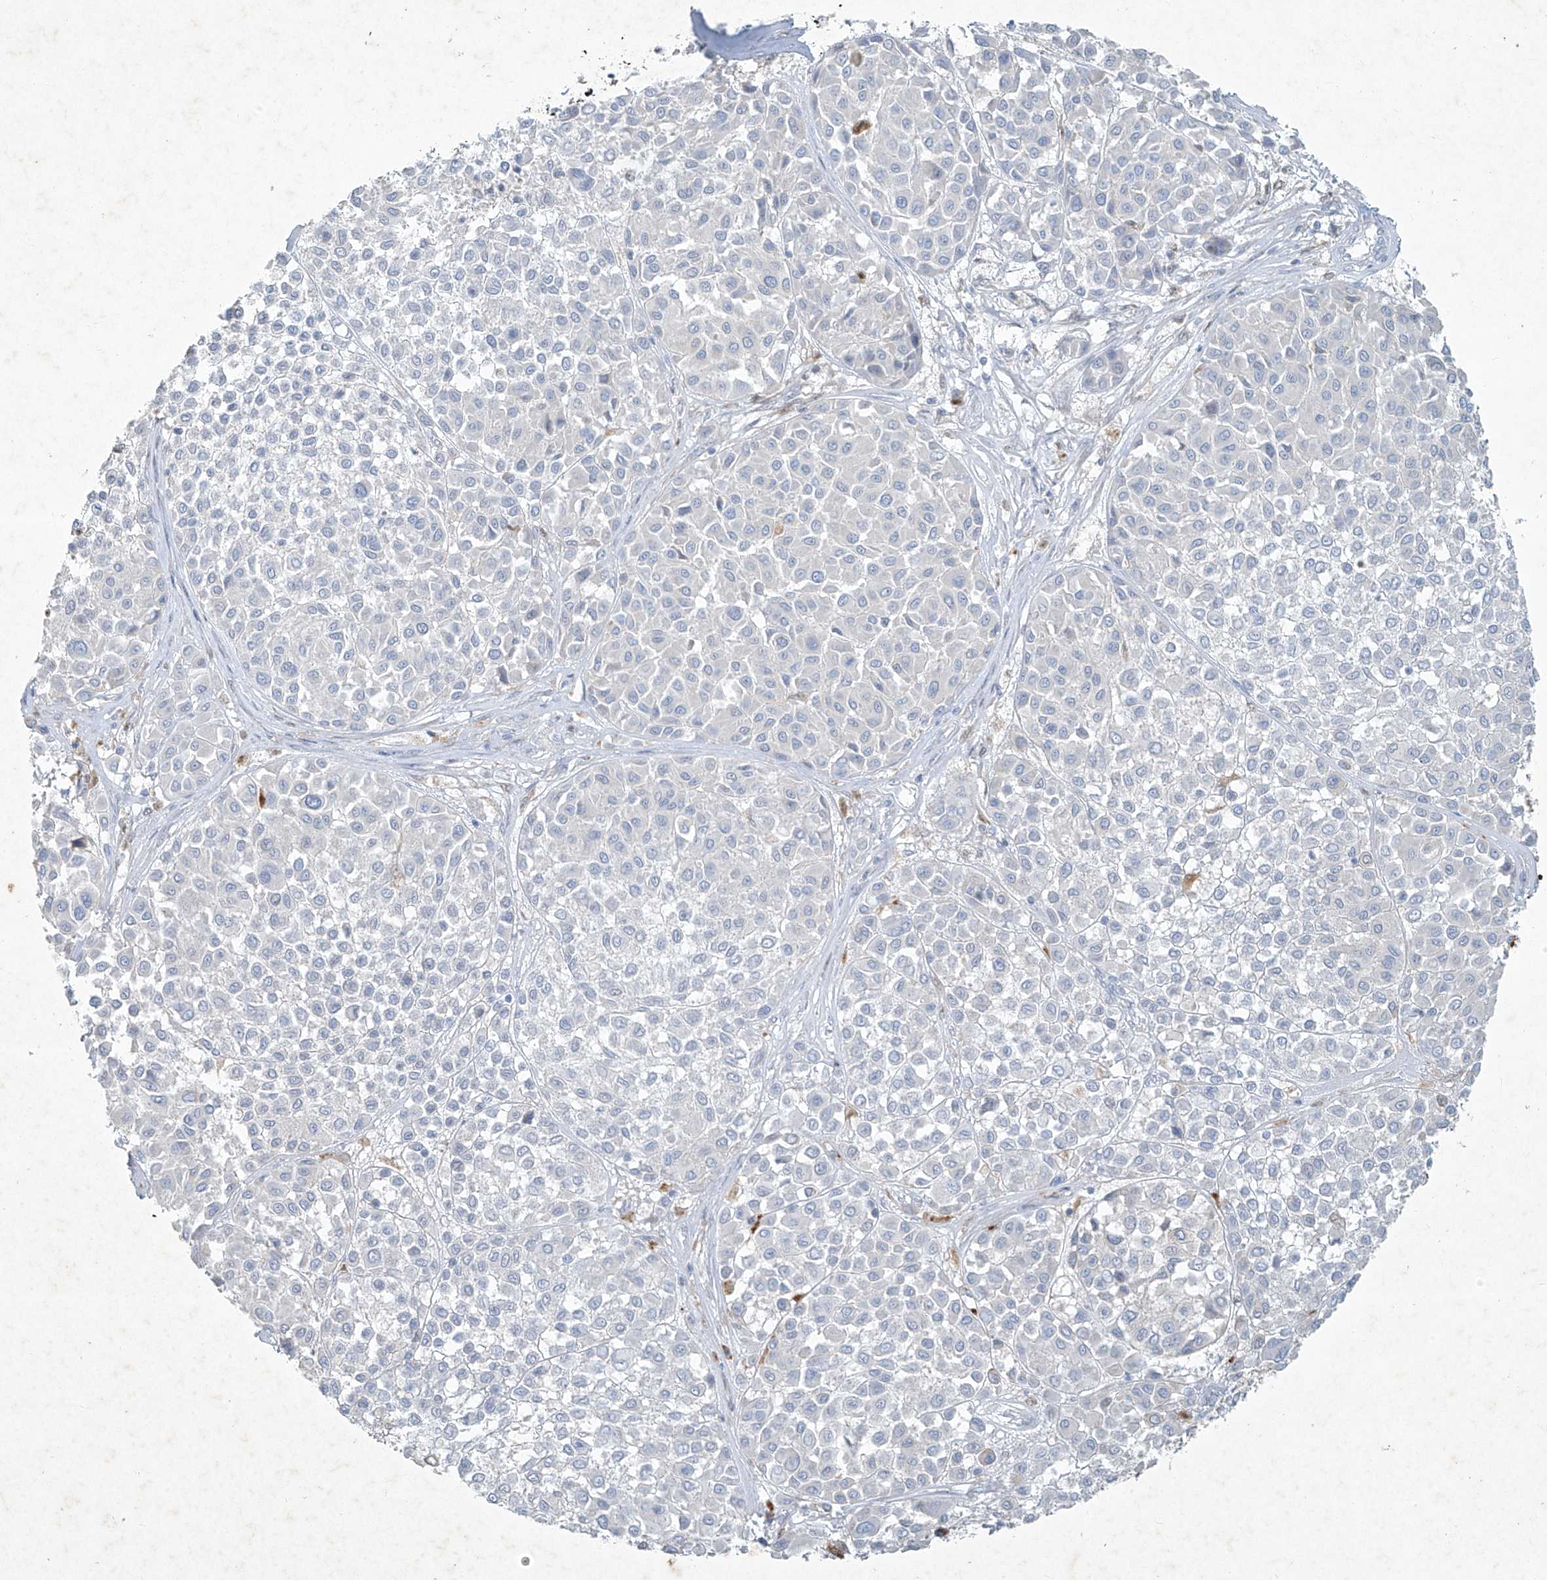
{"staining": {"intensity": "negative", "quantity": "none", "location": "none"}, "tissue": "melanoma", "cell_type": "Tumor cells", "image_type": "cancer", "snomed": [{"axis": "morphology", "description": "Malignant melanoma, Metastatic site"}, {"axis": "topography", "description": "Soft tissue"}], "caption": "A high-resolution micrograph shows immunohistochemistry (IHC) staining of melanoma, which shows no significant expression in tumor cells.", "gene": "TUBE1", "patient": {"sex": "male", "age": 41}}